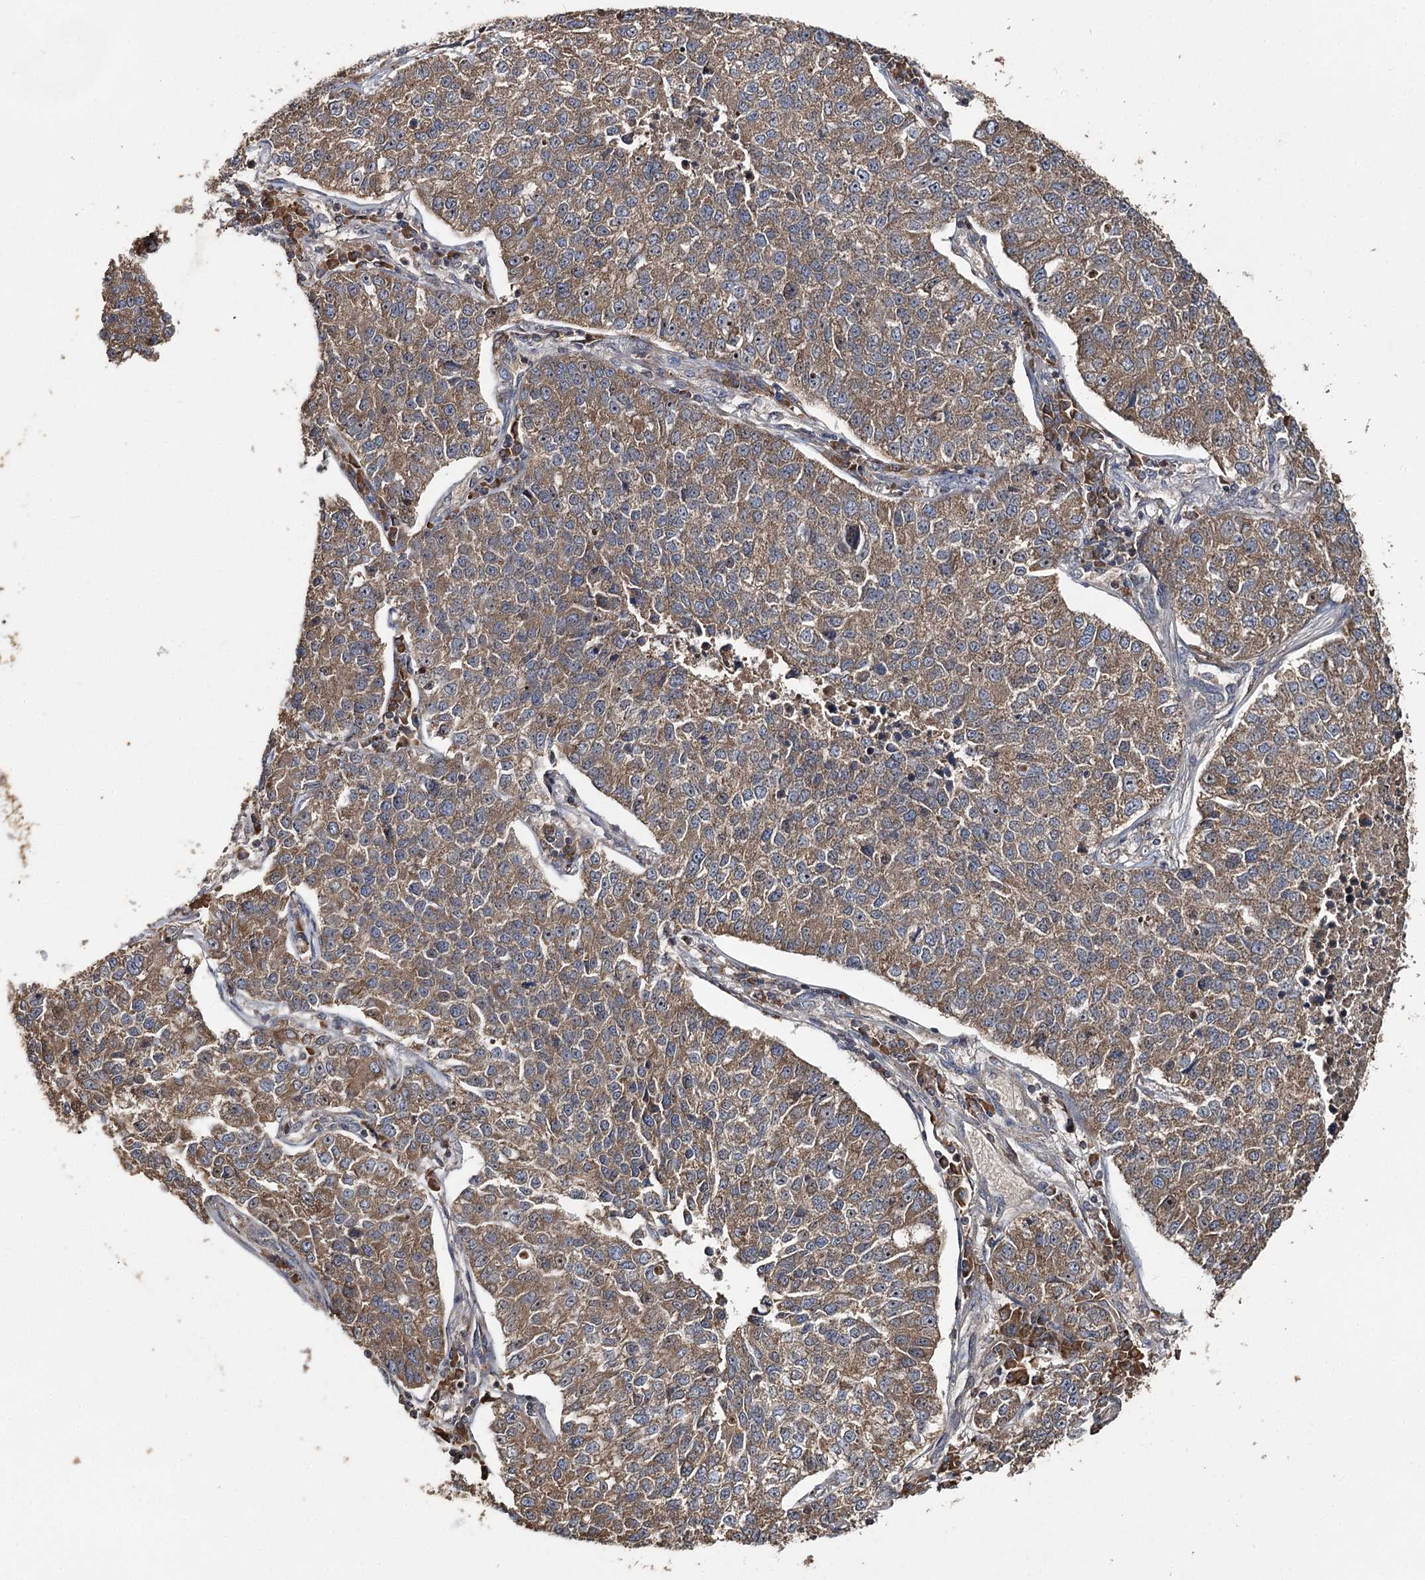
{"staining": {"intensity": "moderate", "quantity": ">75%", "location": "cytoplasmic/membranous"}, "tissue": "lung cancer", "cell_type": "Tumor cells", "image_type": "cancer", "snomed": [{"axis": "morphology", "description": "Adenocarcinoma, NOS"}, {"axis": "topography", "description": "Lung"}], "caption": "Protein expression analysis of lung adenocarcinoma reveals moderate cytoplasmic/membranous expression in approximately >75% of tumor cells. (Stains: DAB in brown, nuclei in blue, Microscopy: brightfield microscopy at high magnification).", "gene": "FAM53B", "patient": {"sex": "male", "age": 49}}